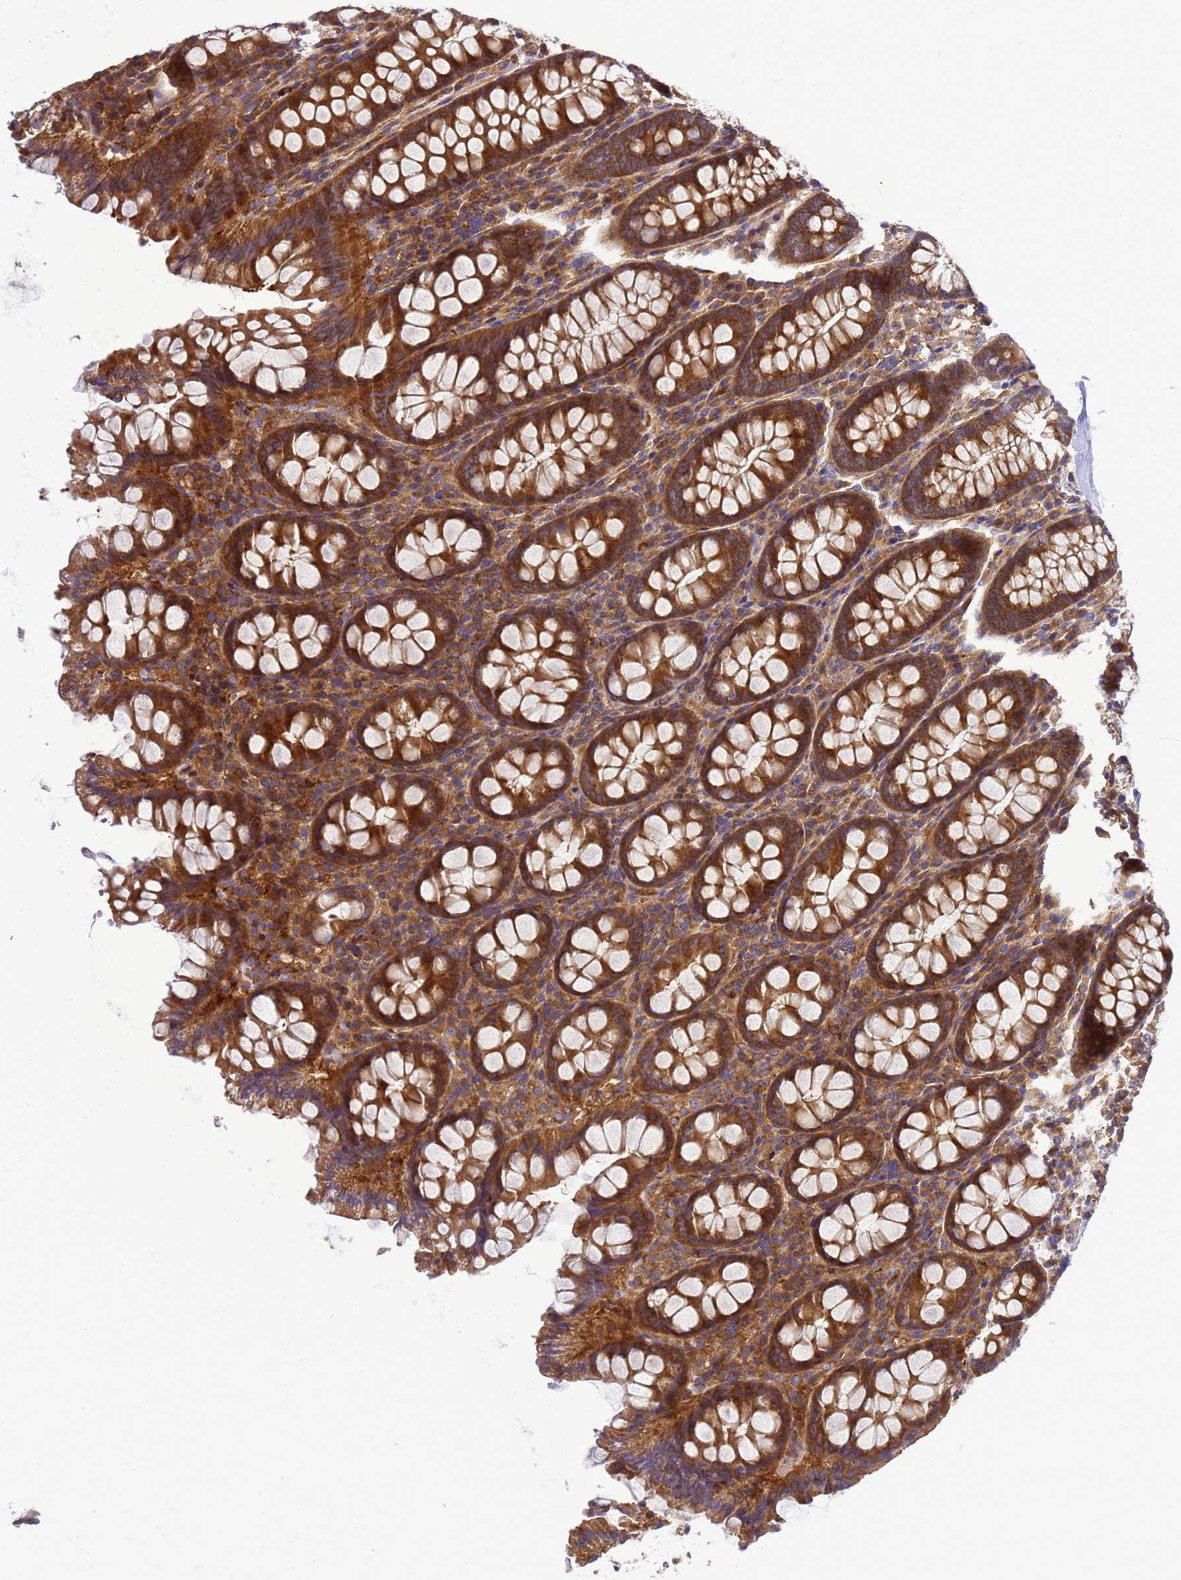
{"staining": {"intensity": "moderate", "quantity": ">75%", "location": "cytoplasmic/membranous"}, "tissue": "colon", "cell_type": "Endothelial cells", "image_type": "normal", "snomed": [{"axis": "morphology", "description": "Normal tissue, NOS"}, {"axis": "topography", "description": "Colon"}], "caption": "Brown immunohistochemical staining in unremarkable colon shows moderate cytoplasmic/membranous positivity in about >75% of endothelial cells.", "gene": "BECN1", "patient": {"sex": "female", "age": 79}}